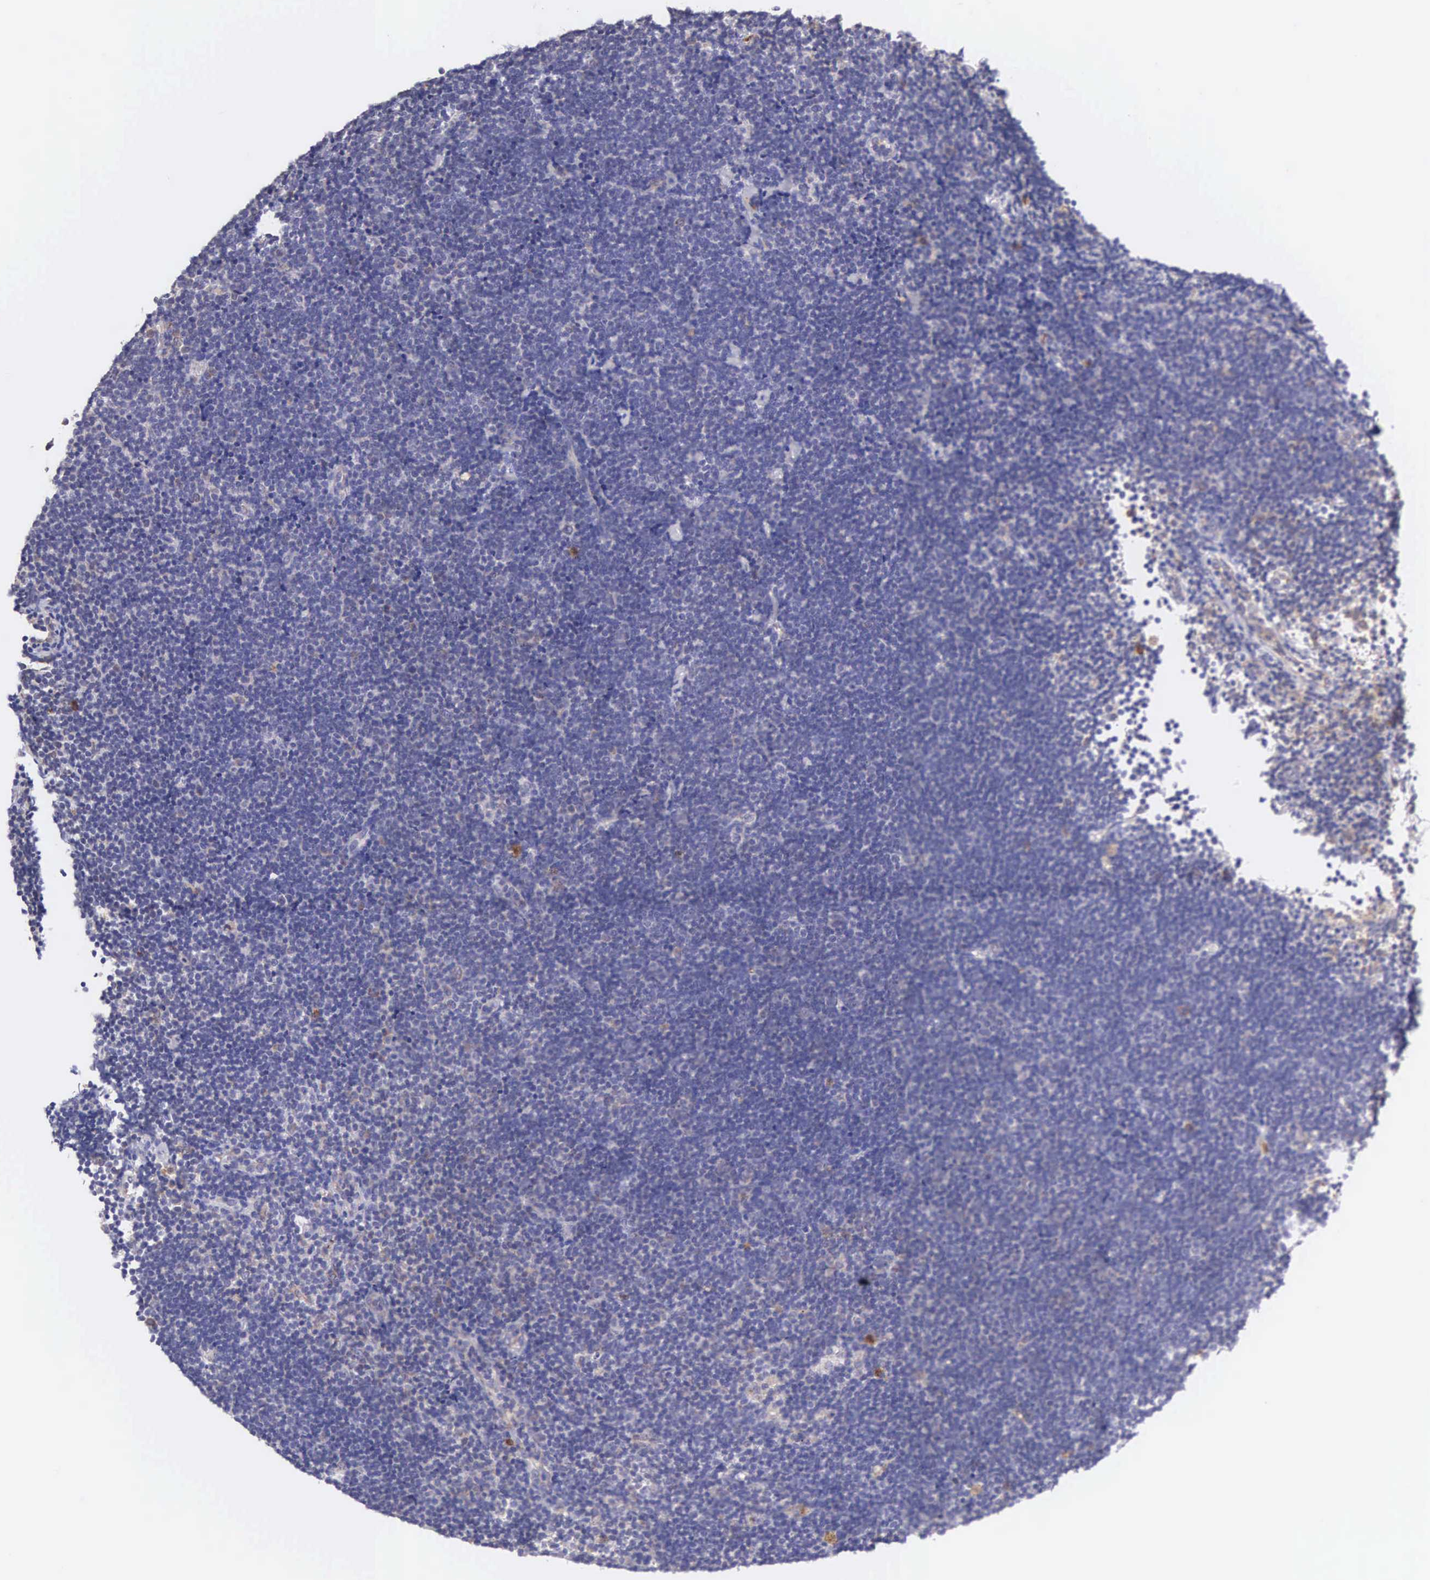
{"staining": {"intensity": "weak", "quantity": "<25%", "location": "cytoplasmic/membranous"}, "tissue": "lymphoma", "cell_type": "Tumor cells", "image_type": "cancer", "snomed": [{"axis": "morphology", "description": "Malignant lymphoma, non-Hodgkin's type, Low grade"}, {"axis": "topography", "description": "Lymph node"}], "caption": "A photomicrograph of human malignant lymphoma, non-Hodgkin's type (low-grade) is negative for staining in tumor cells. Brightfield microscopy of immunohistochemistry stained with DAB (3,3'-diaminobenzidine) (brown) and hematoxylin (blue), captured at high magnification.", "gene": "NSDHL", "patient": {"sex": "female", "age": 51}}